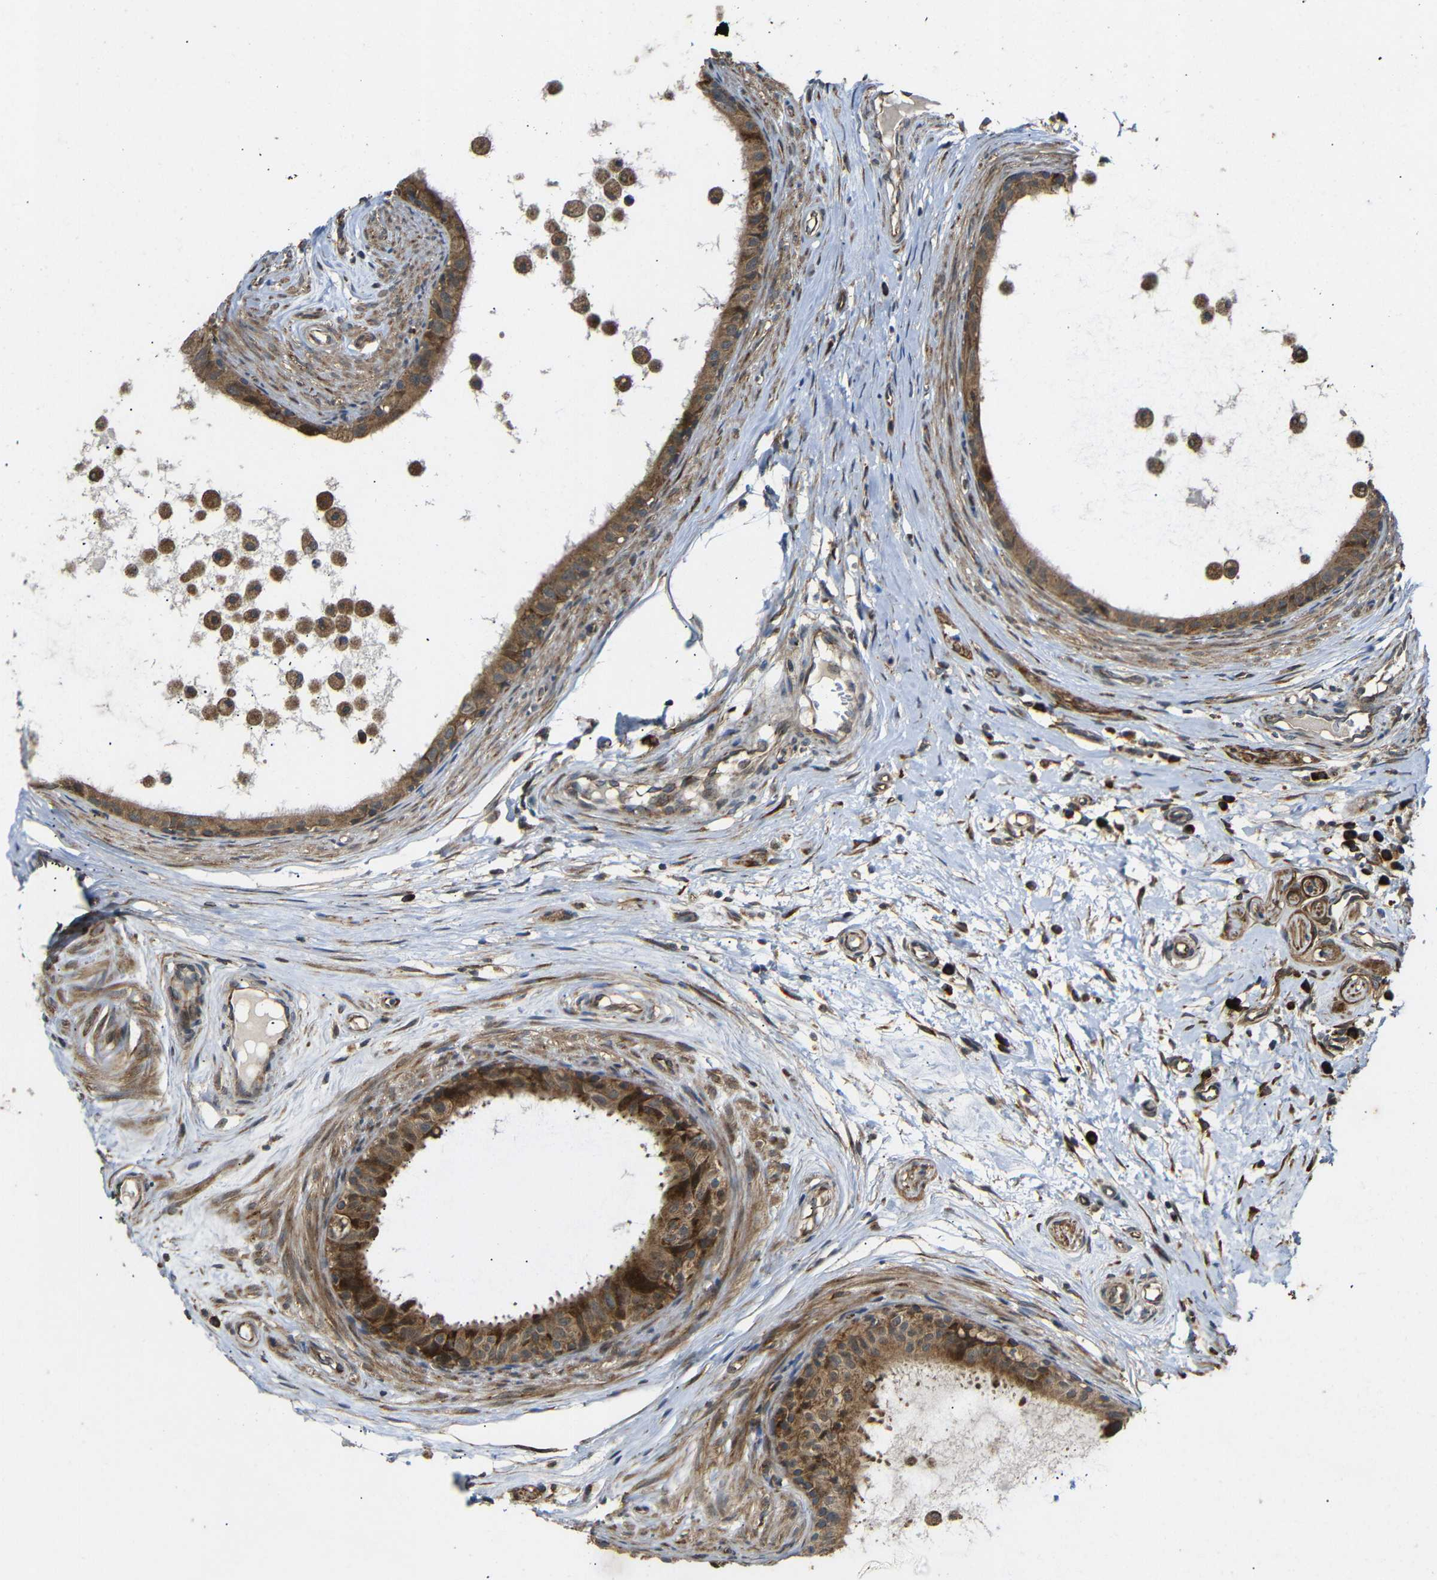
{"staining": {"intensity": "moderate", "quantity": ">75%", "location": "cytoplasmic/membranous"}, "tissue": "epididymis", "cell_type": "Glandular cells", "image_type": "normal", "snomed": [{"axis": "morphology", "description": "Normal tissue, NOS"}, {"axis": "morphology", "description": "Inflammation, NOS"}, {"axis": "topography", "description": "Epididymis"}], "caption": "Brown immunohistochemical staining in unremarkable epididymis reveals moderate cytoplasmic/membranous positivity in about >75% of glandular cells.", "gene": "KANK4", "patient": {"sex": "male", "age": 85}}